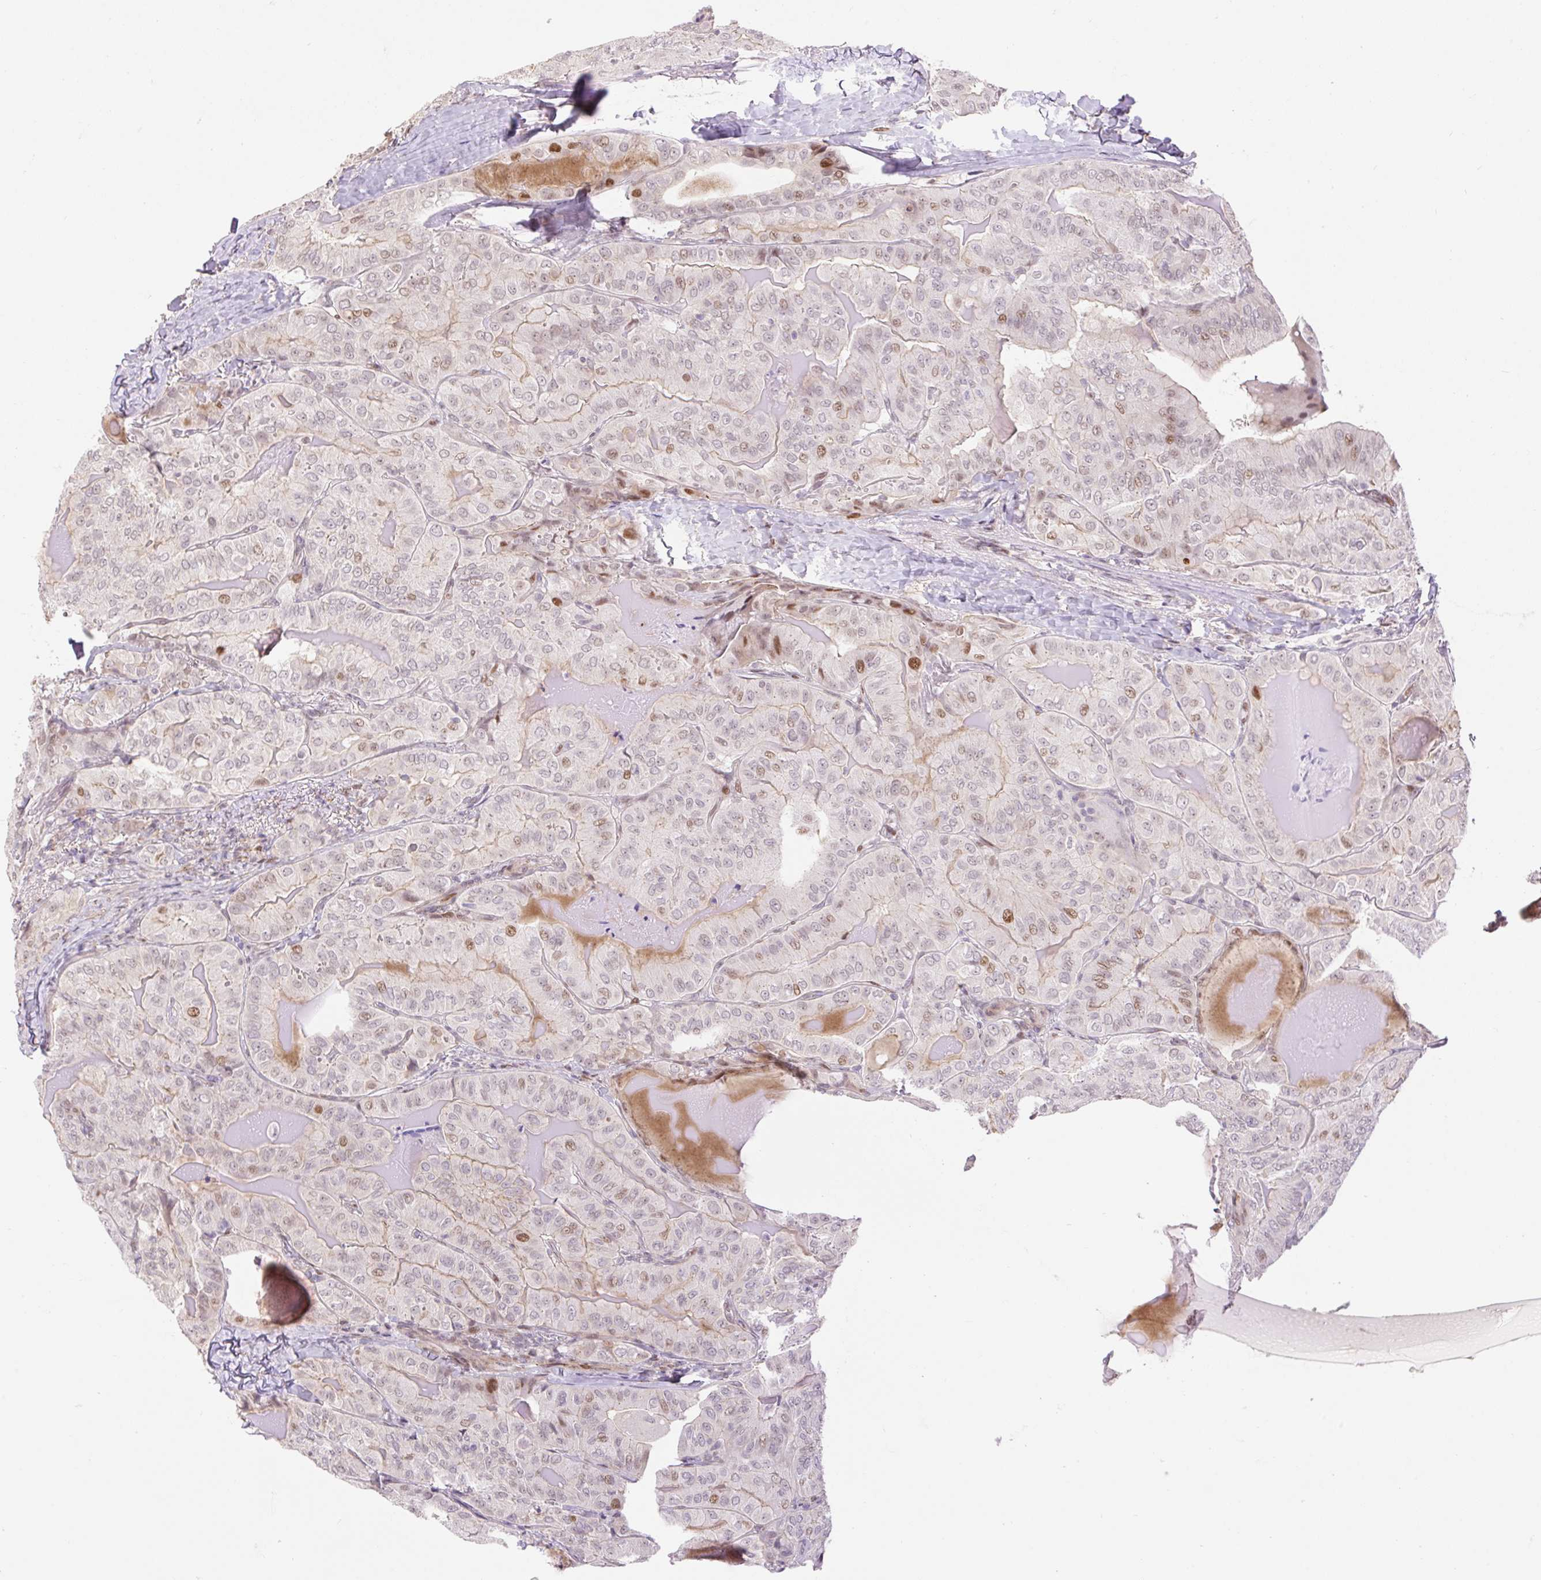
{"staining": {"intensity": "moderate", "quantity": "<25%", "location": "nuclear"}, "tissue": "thyroid cancer", "cell_type": "Tumor cells", "image_type": "cancer", "snomed": [{"axis": "morphology", "description": "Papillary adenocarcinoma, NOS"}, {"axis": "topography", "description": "Thyroid gland"}], "caption": "A brown stain shows moderate nuclear expression of a protein in human papillary adenocarcinoma (thyroid) tumor cells. (Brightfield microscopy of DAB IHC at high magnification).", "gene": "RIPPLY3", "patient": {"sex": "female", "age": 68}}